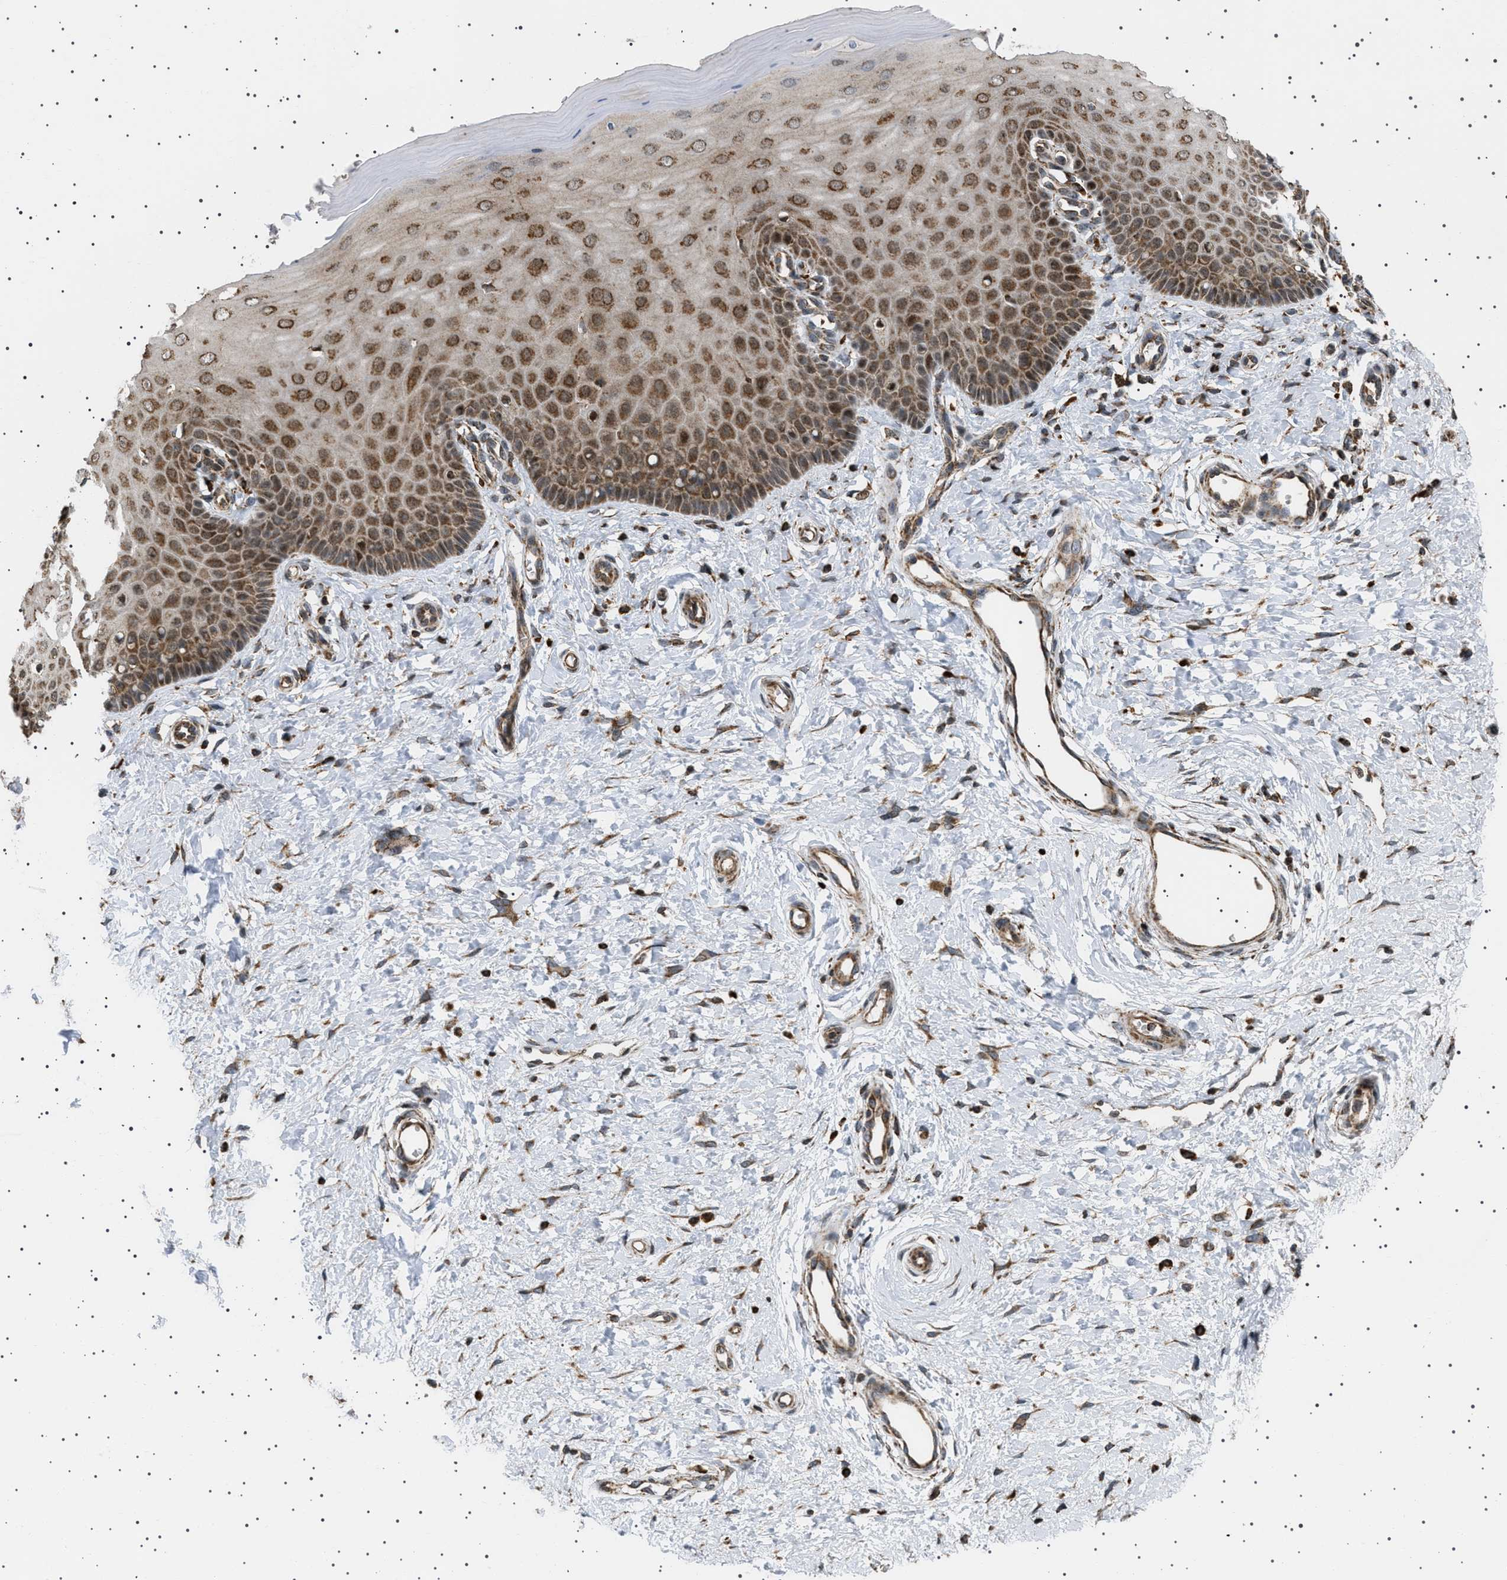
{"staining": {"intensity": "moderate", "quantity": ">75%", "location": "cytoplasmic/membranous"}, "tissue": "cervix", "cell_type": "Glandular cells", "image_type": "normal", "snomed": [{"axis": "morphology", "description": "Normal tissue, NOS"}, {"axis": "topography", "description": "Cervix"}], "caption": "Human cervix stained with a brown dye demonstrates moderate cytoplasmic/membranous positive expression in about >75% of glandular cells.", "gene": "MELK", "patient": {"sex": "female", "age": 55}}